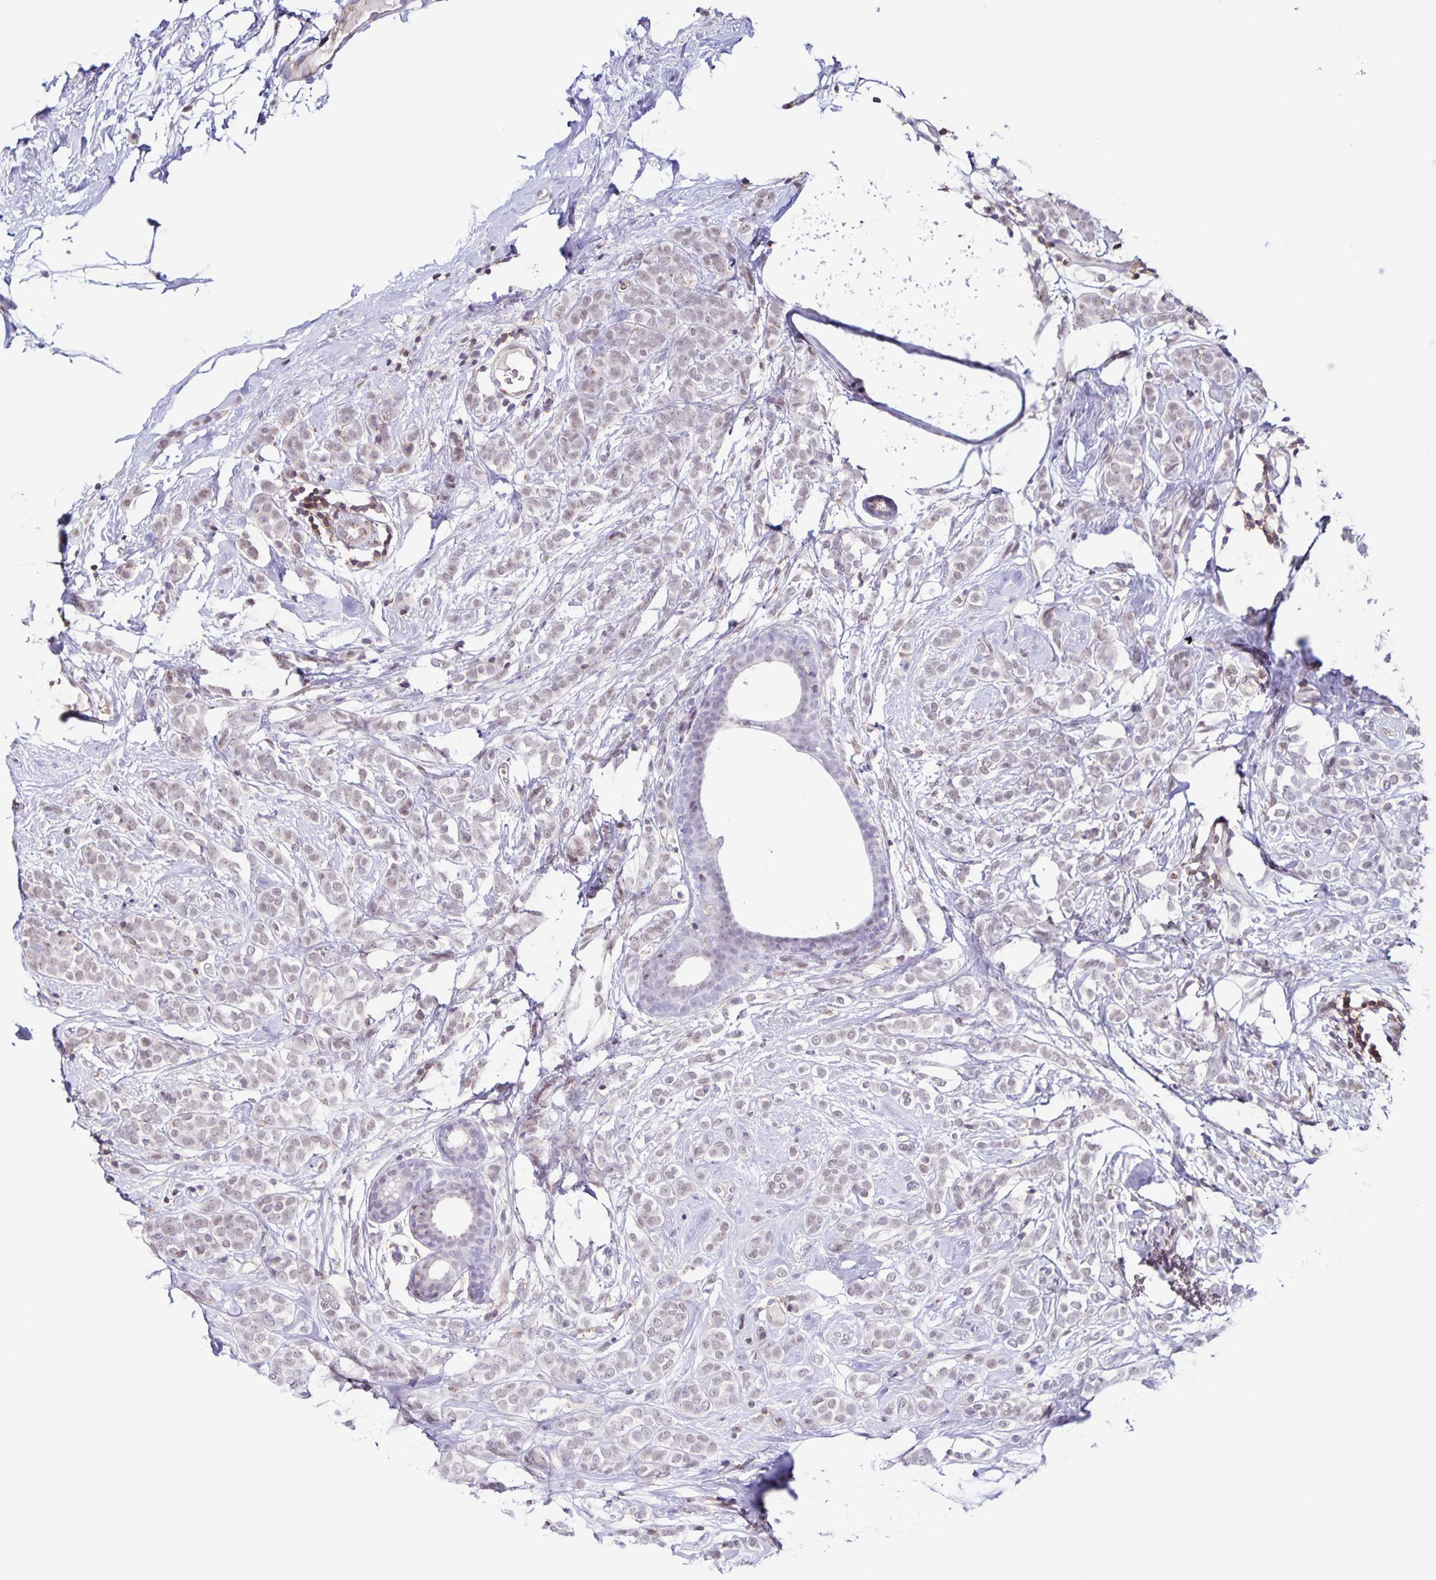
{"staining": {"intensity": "weak", "quantity": "25%-75%", "location": "nuclear"}, "tissue": "breast cancer", "cell_type": "Tumor cells", "image_type": "cancer", "snomed": [{"axis": "morphology", "description": "Lobular carcinoma"}, {"axis": "topography", "description": "Breast"}], "caption": "Tumor cells demonstrate weak nuclear expression in about 25%-75% of cells in breast lobular carcinoma.", "gene": "STPG4", "patient": {"sex": "female", "age": 49}}